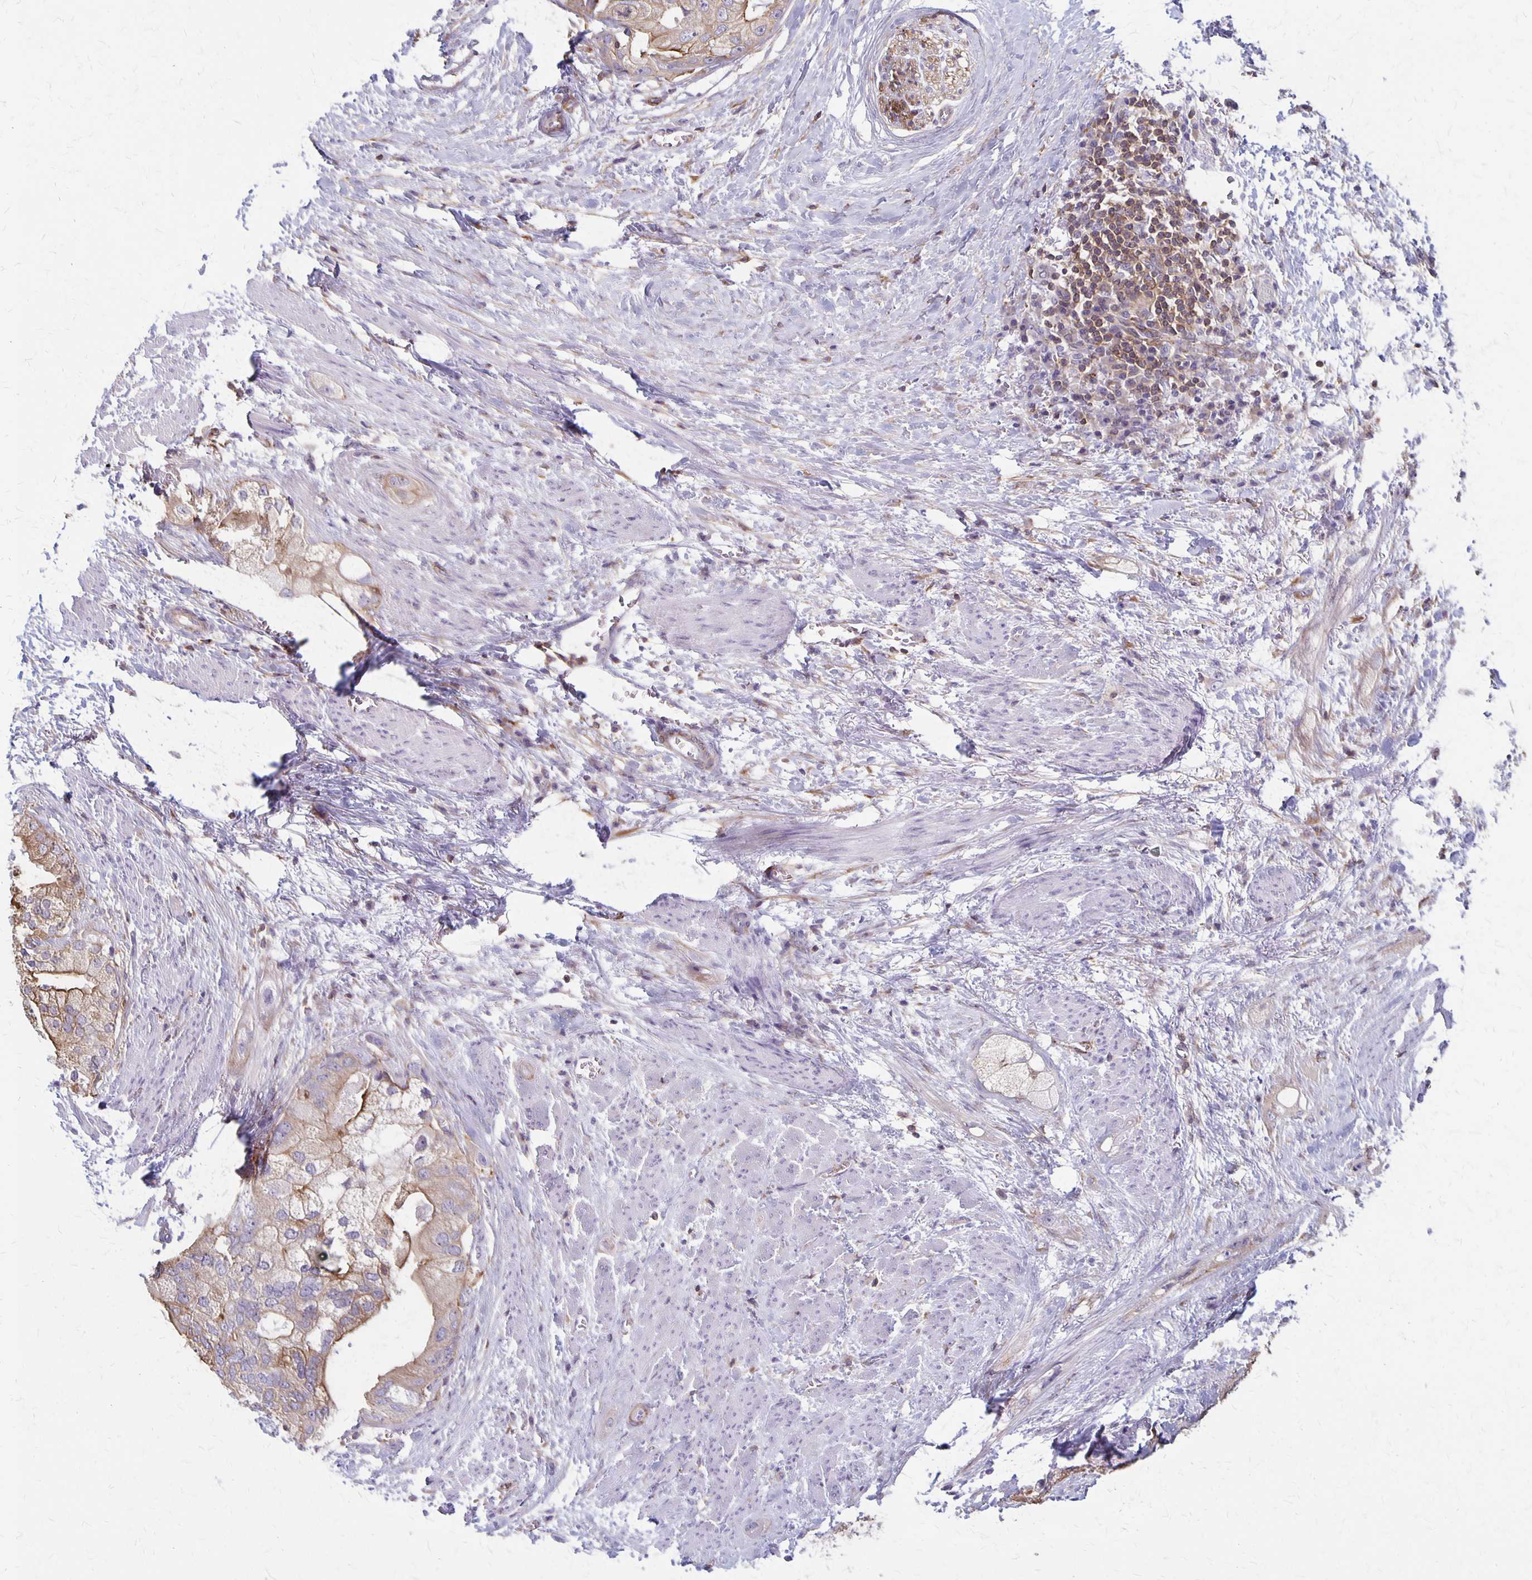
{"staining": {"intensity": "moderate", "quantity": "<25%", "location": "cytoplasmic/membranous"}, "tissue": "prostate cancer", "cell_type": "Tumor cells", "image_type": "cancer", "snomed": [{"axis": "morphology", "description": "Adenocarcinoma, High grade"}, {"axis": "topography", "description": "Prostate"}], "caption": "DAB immunohistochemical staining of prostate cancer demonstrates moderate cytoplasmic/membranous protein positivity in about <25% of tumor cells.", "gene": "SEPTIN5", "patient": {"sex": "male", "age": 70}}